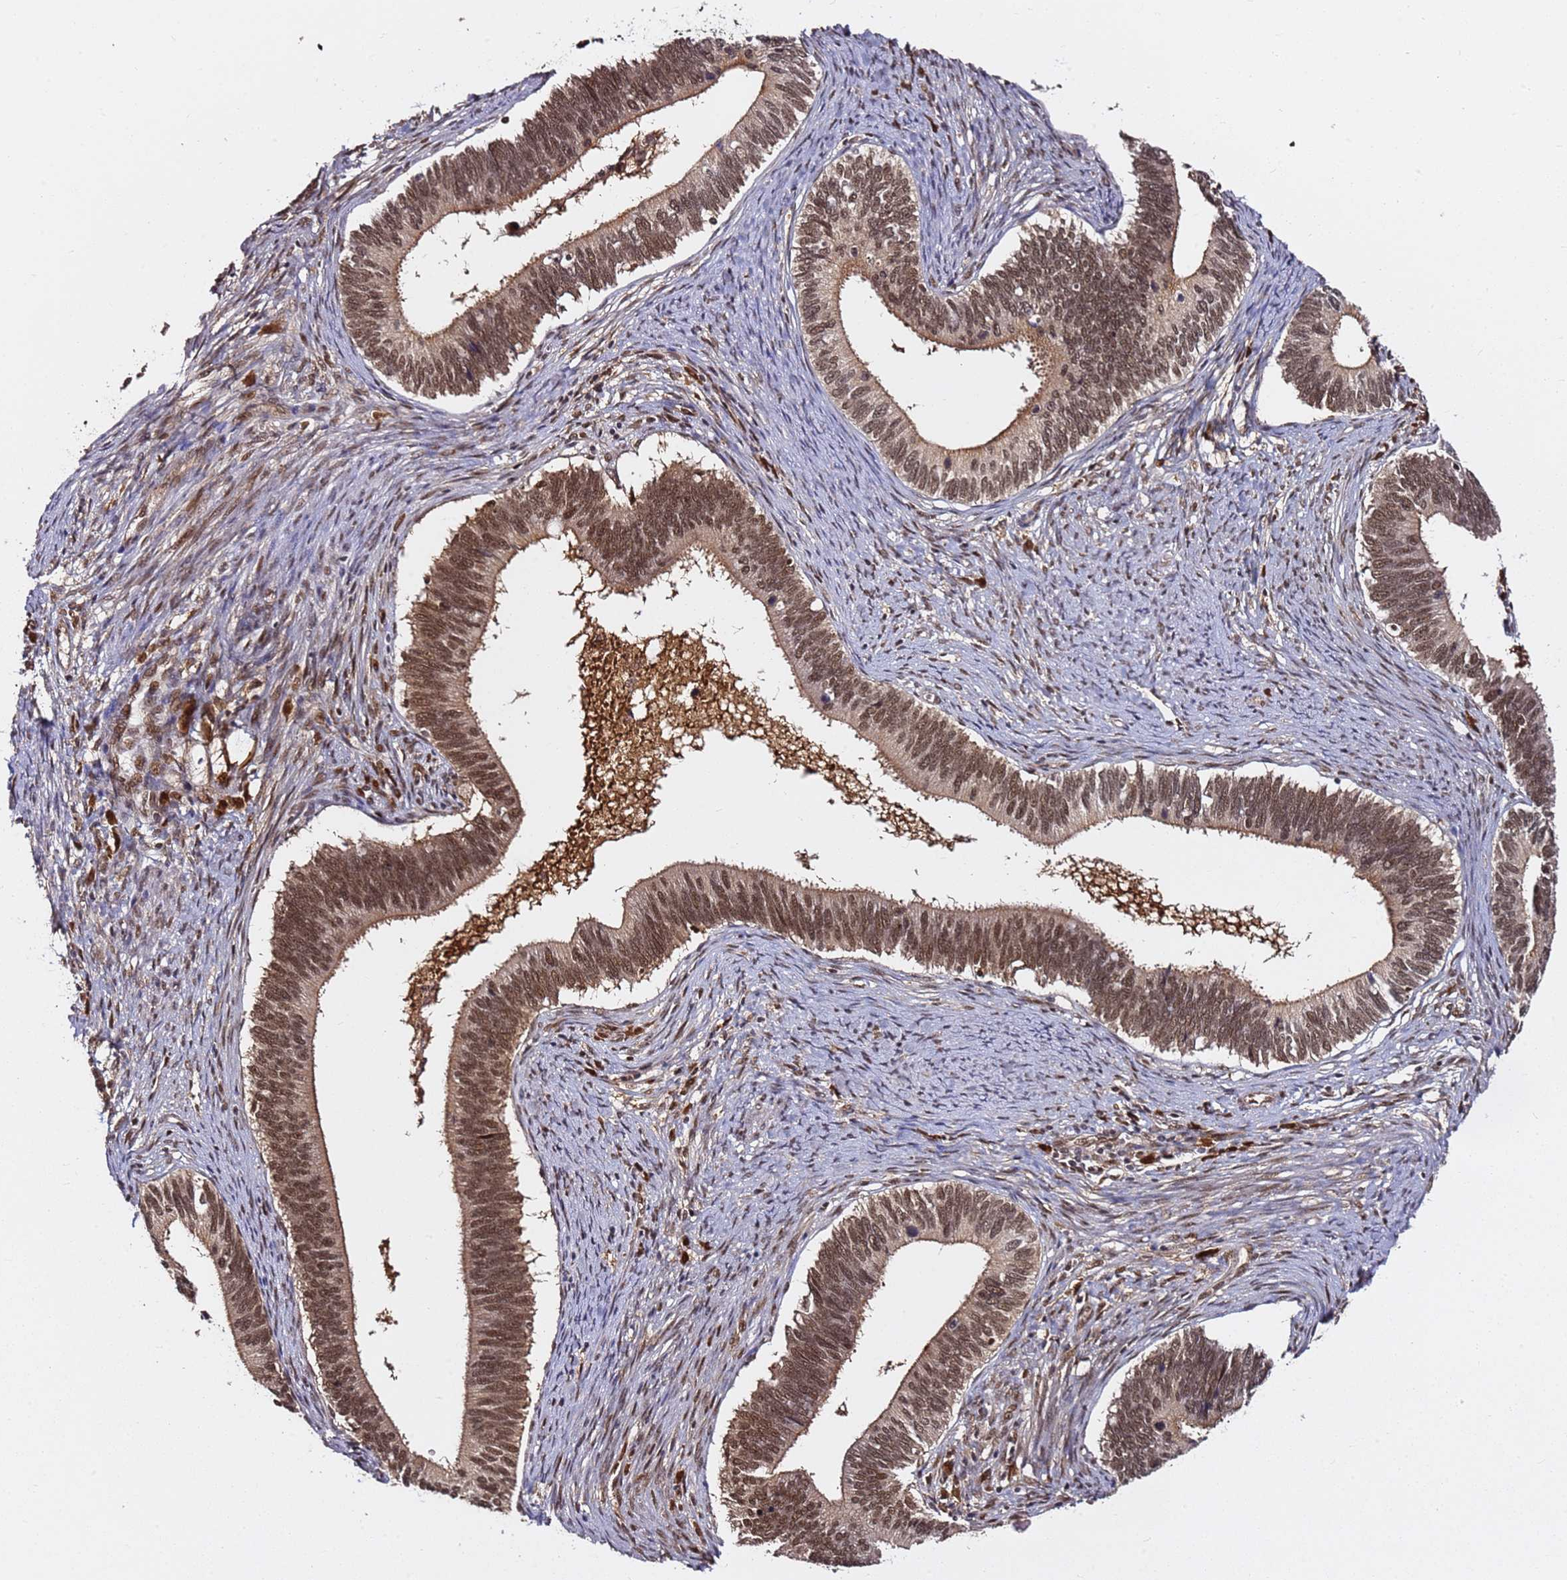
{"staining": {"intensity": "moderate", "quantity": ">75%", "location": "cytoplasmic/membranous,nuclear"}, "tissue": "cervical cancer", "cell_type": "Tumor cells", "image_type": "cancer", "snomed": [{"axis": "morphology", "description": "Adenocarcinoma, NOS"}, {"axis": "topography", "description": "Cervix"}], "caption": "DAB immunohistochemical staining of human cervical adenocarcinoma shows moderate cytoplasmic/membranous and nuclear protein staining in approximately >75% of tumor cells.", "gene": "RGS18", "patient": {"sex": "female", "age": 42}}